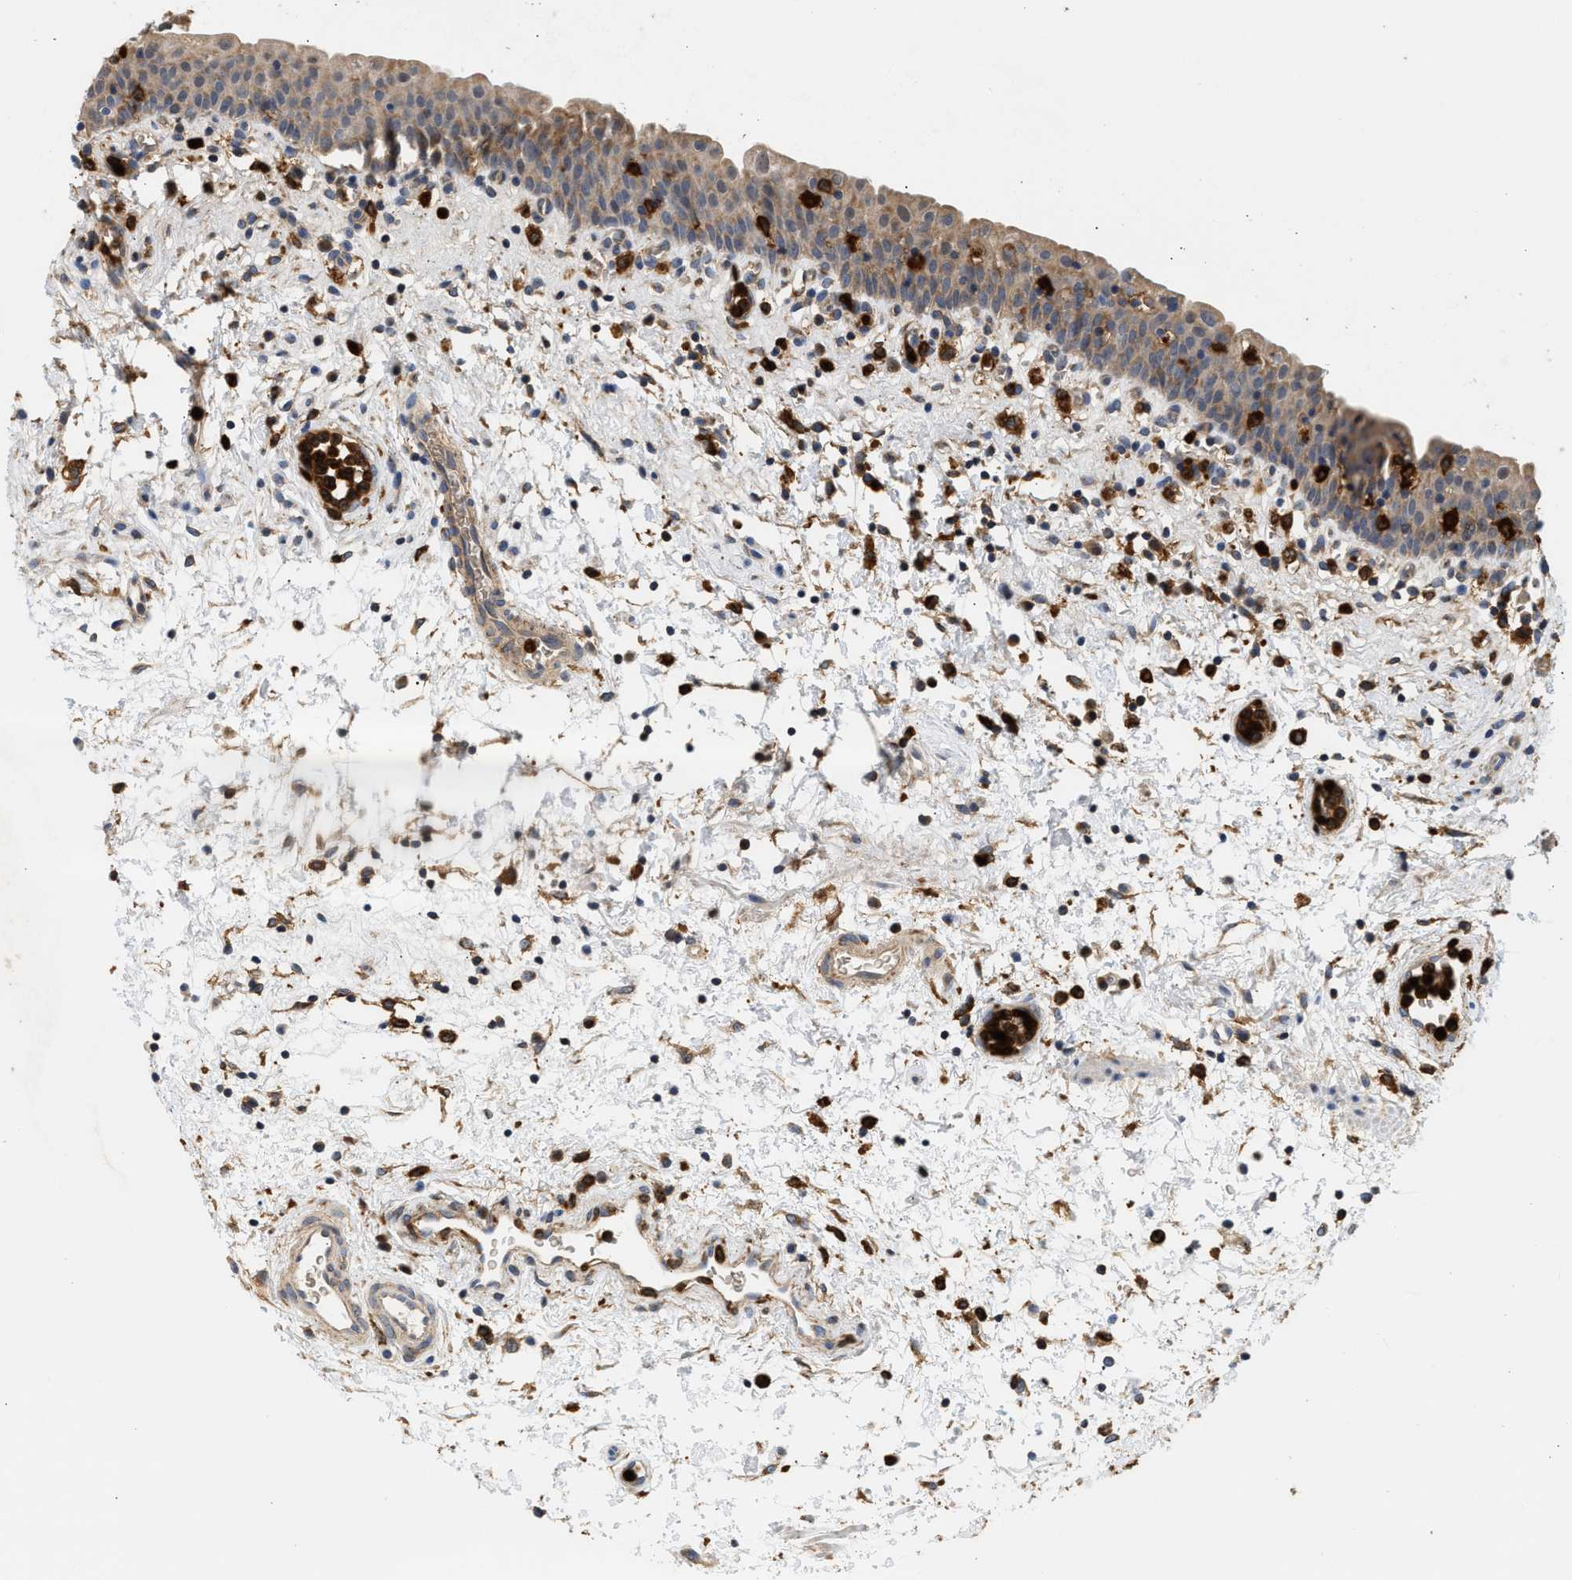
{"staining": {"intensity": "moderate", "quantity": ">75%", "location": "cytoplasmic/membranous"}, "tissue": "urinary bladder", "cell_type": "Urothelial cells", "image_type": "normal", "snomed": [{"axis": "morphology", "description": "Normal tissue, NOS"}, {"axis": "topography", "description": "Urinary bladder"}], "caption": "This image demonstrates unremarkable urinary bladder stained with immunohistochemistry to label a protein in brown. The cytoplasmic/membranous of urothelial cells show moderate positivity for the protein. Nuclei are counter-stained blue.", "gene": "RAB31", "patient": {"sex": "male", "age": 37}}